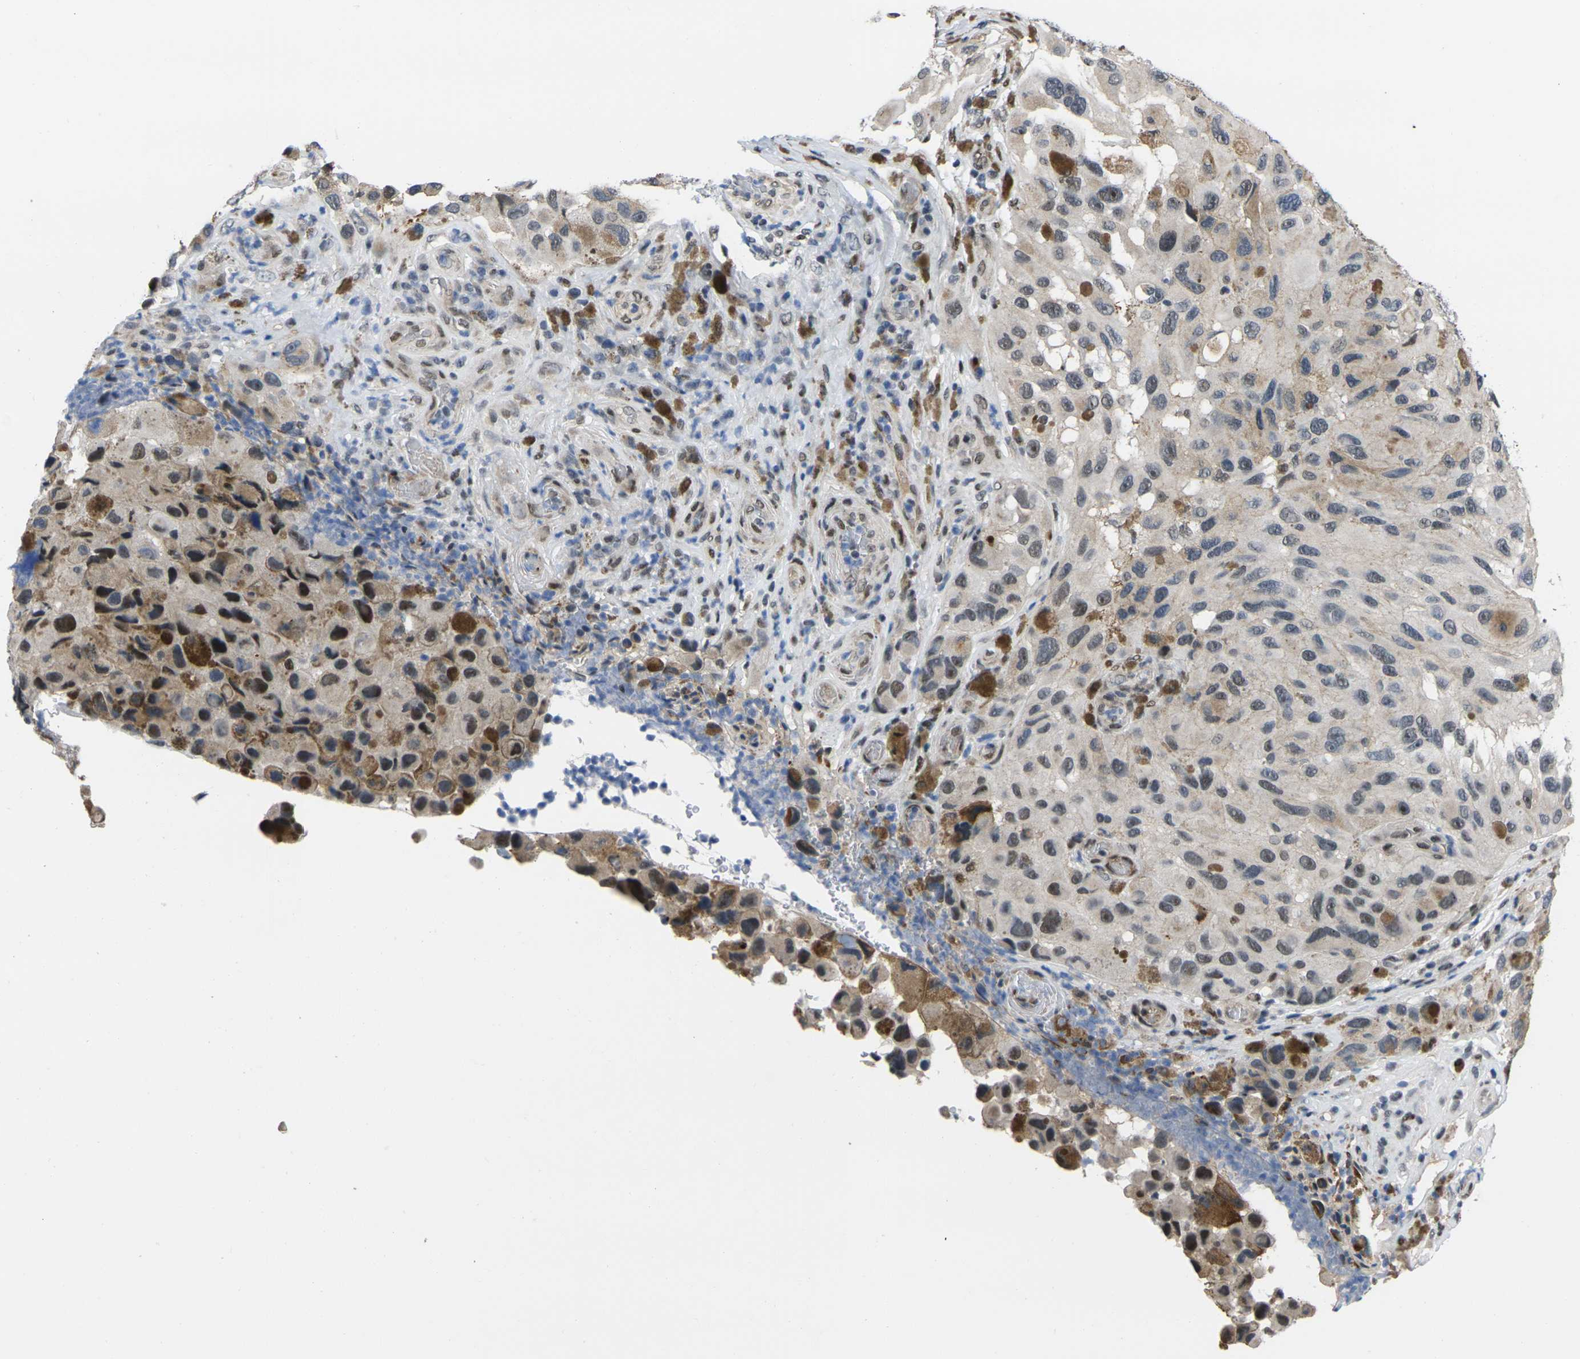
{"staining": {"intensity": "moderate", "quantity": "<25%", "location": "cytoplasmic/membranous,nuclear"}, "tissue": "melanoma", "cell_type": "Tumor cells", "image_type": "cancer", "snomed": [{"axis": "morphology", "description": "Malignant melanoma, NOS"}, {"axis": "topography", "description": "Skin"}], "caption": "Melanoma tissue exhibits moderate cytoplasmic/membranous and nuclear positivity in about <25% of tumor cells, visualized by immunohistochemistry. The protein is shown in brown color, while the nuclei are stained blue.", "gene": "RBM7", "patient": {"sex": "female", "age": 73}}